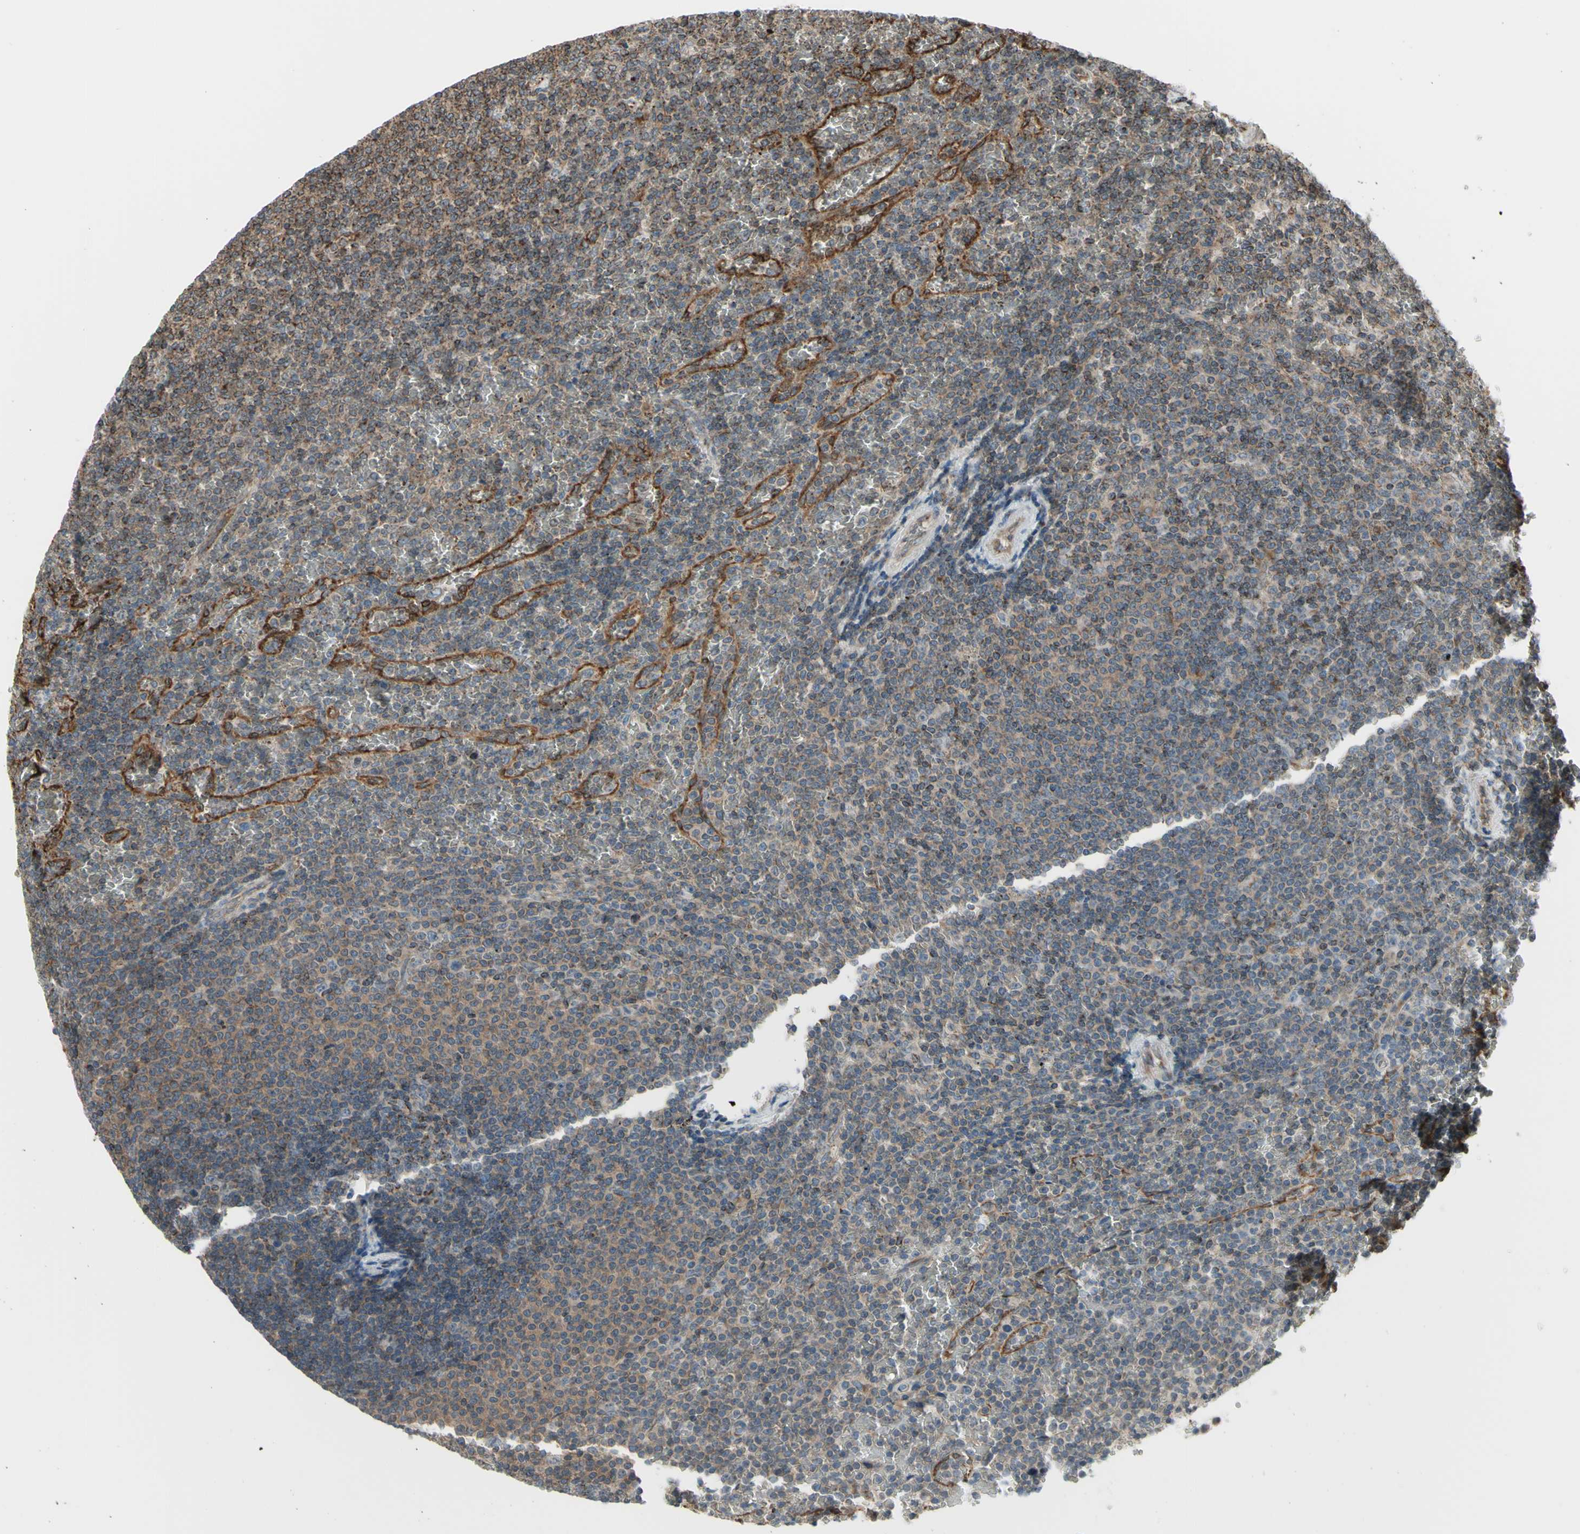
{"staining": {"intensity": "moderate", "quantity": ">75%", "location": "cytoplasmic/membranous"}, "tissue": "lymphoma", "cell_type": "Tumor cells", "image_type": "cancer", "snomed": [{"axis": "morphology", "description": "Malignant lymphoma, non-Hodgkin's type, Low grade"}, {"axis": "topography", "description": "Spleen"}], "caption": "Lymphoma stained for a protein (brown) displays moderate cytoplasmic/membranous positive expression in about >75% of tumor cells.", "gene": "SLC39A9", "patient": {"sex": "female", "age": 77}}